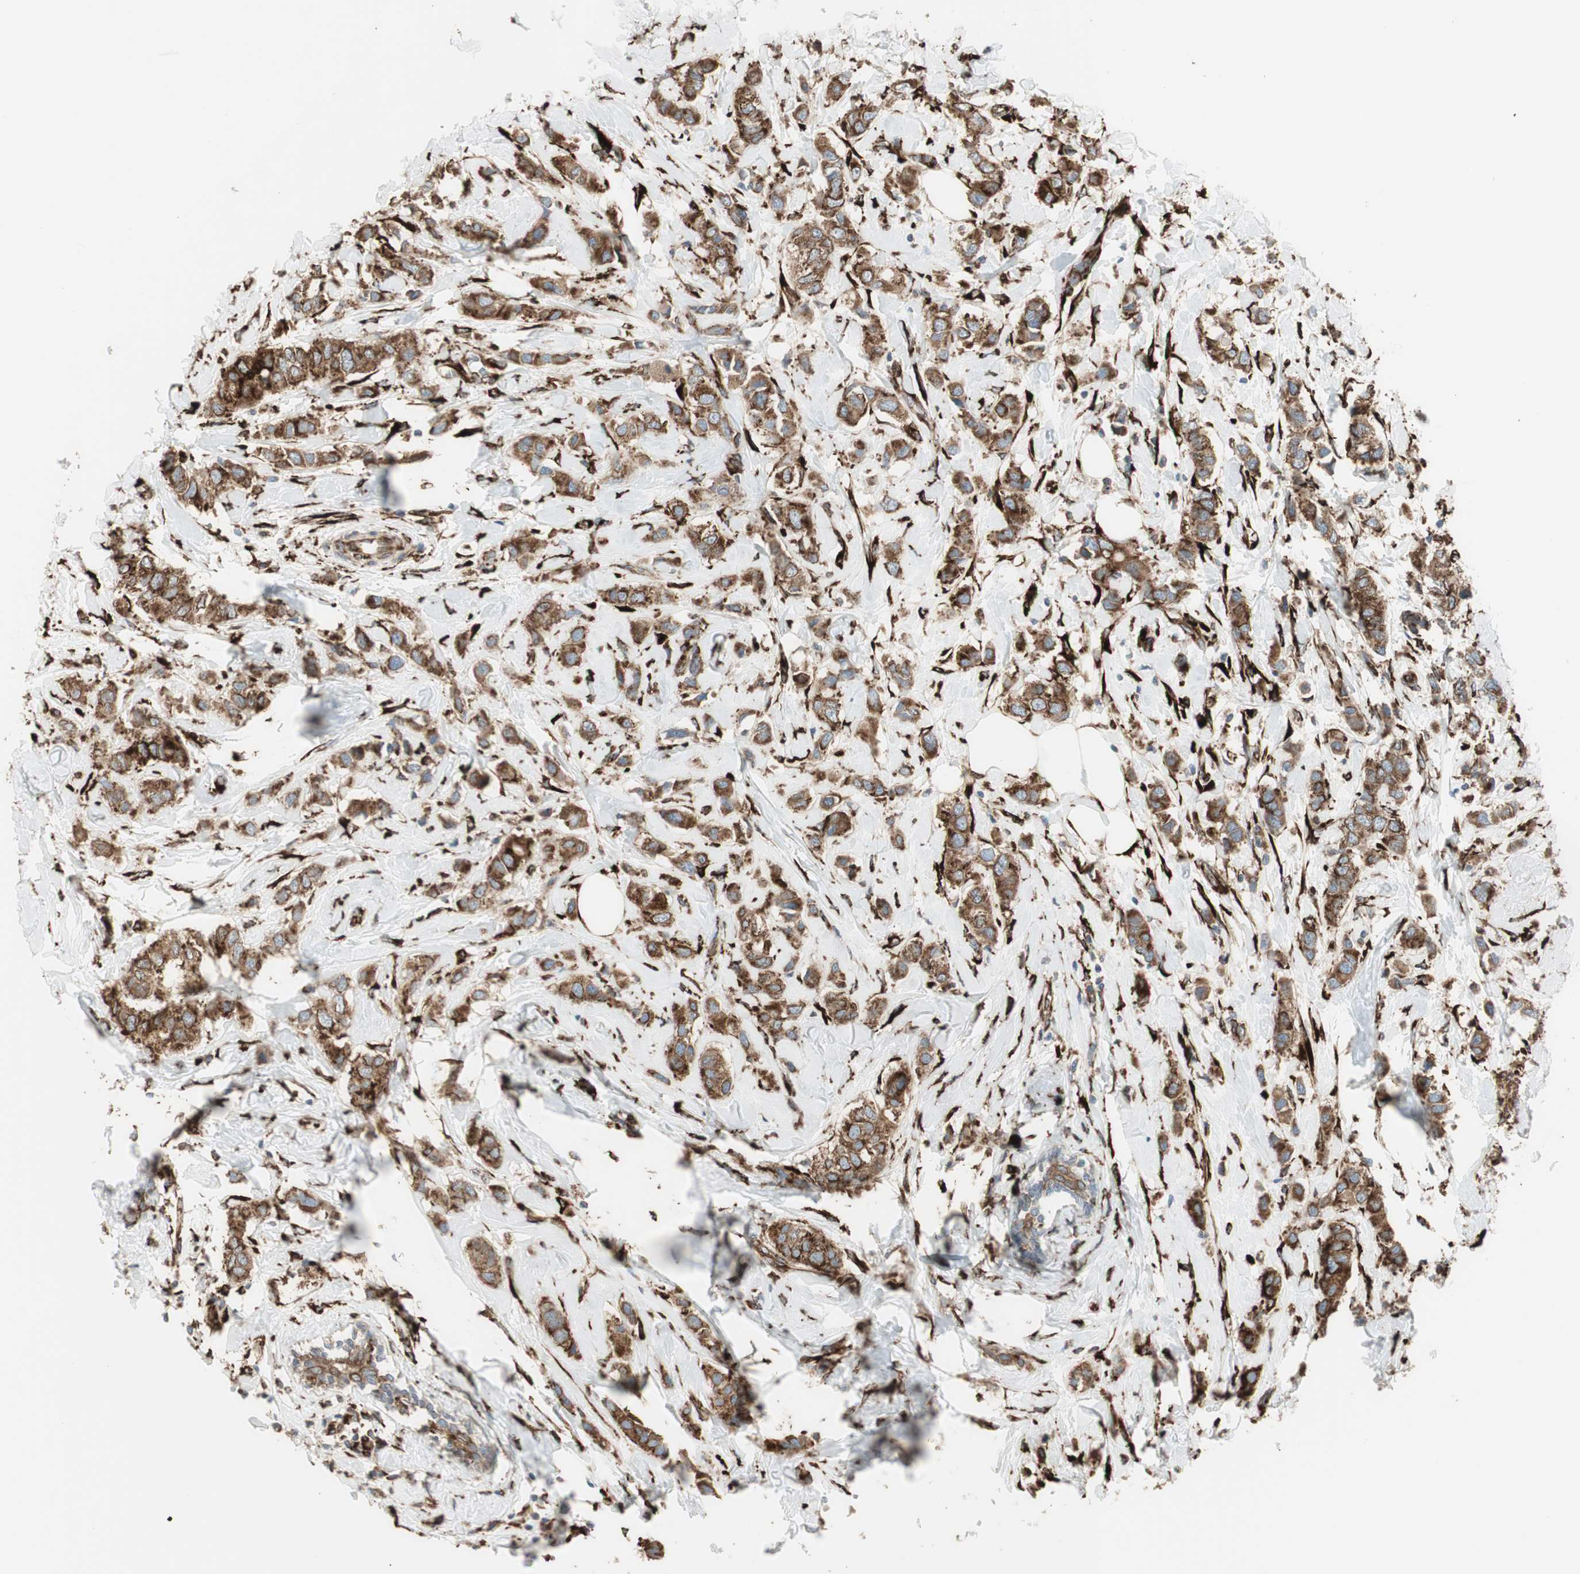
{"staining": {"intensity": "moderate", "quantity": ">75%", "location": "cytoplasmic/membranous"}, "tissue": "breast cancer", "cell_type": "Tumor cells", "image_type": "cancer", "snomed": [{"axis": "morphology", "description": "Duct carcinoma"}, {"axis": "topography", "description": "Breast"}], "caption": "Brown immunohistochemical staining in human breast cancer demonstrates moderate cytoplasmic/membranous positivity in approximately >75% of tumor cells.", "gene": "RRBP1", "patient": {"sex": "female", "age": 50}}